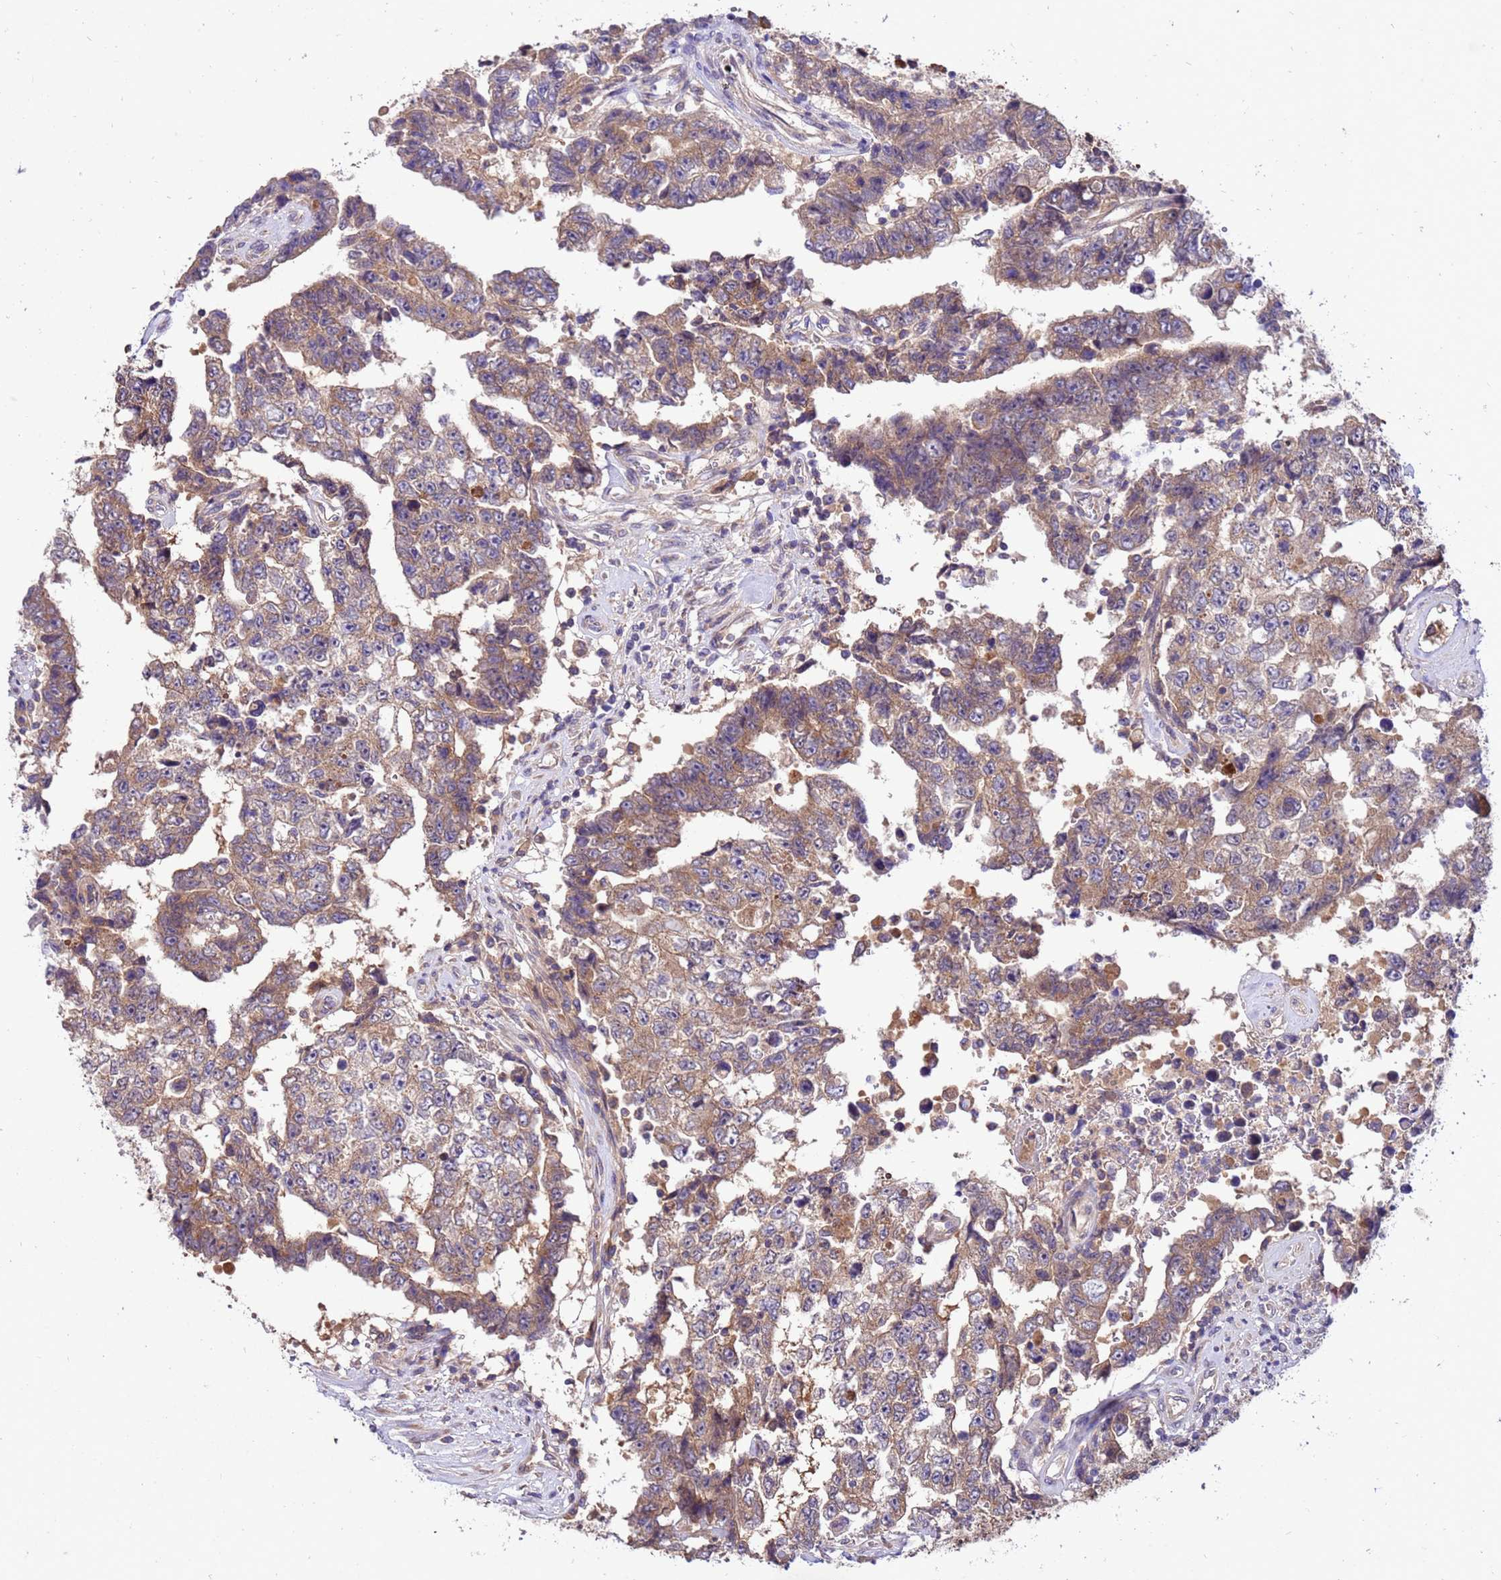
{"staining": {"intensity": "weak", "quantity": ">75%", "location": "cytoplasmic/membranous"}, "tissue": "testis cancer", "cell_type": "Tumor cells", "image_type": "cancer", "snomed": [{"axis": "morphology", "description": "Normal tissue, NOS"}, {"axis": "morphology", "description": "Carcinoma, Embryonal, NOS"}, {"axis": "topography", "description": "Testis"}, {"axis": "topography", "description": "Epididymis"}], "caption": "Human testis embryonal carcinoma stained for a protein (brown) exhibits weak cytoplasmic/membranous positive staining in approximately >75% of tumor cells.", "gene": "GET3", "patient": {"sex": "male", "age": 25}}